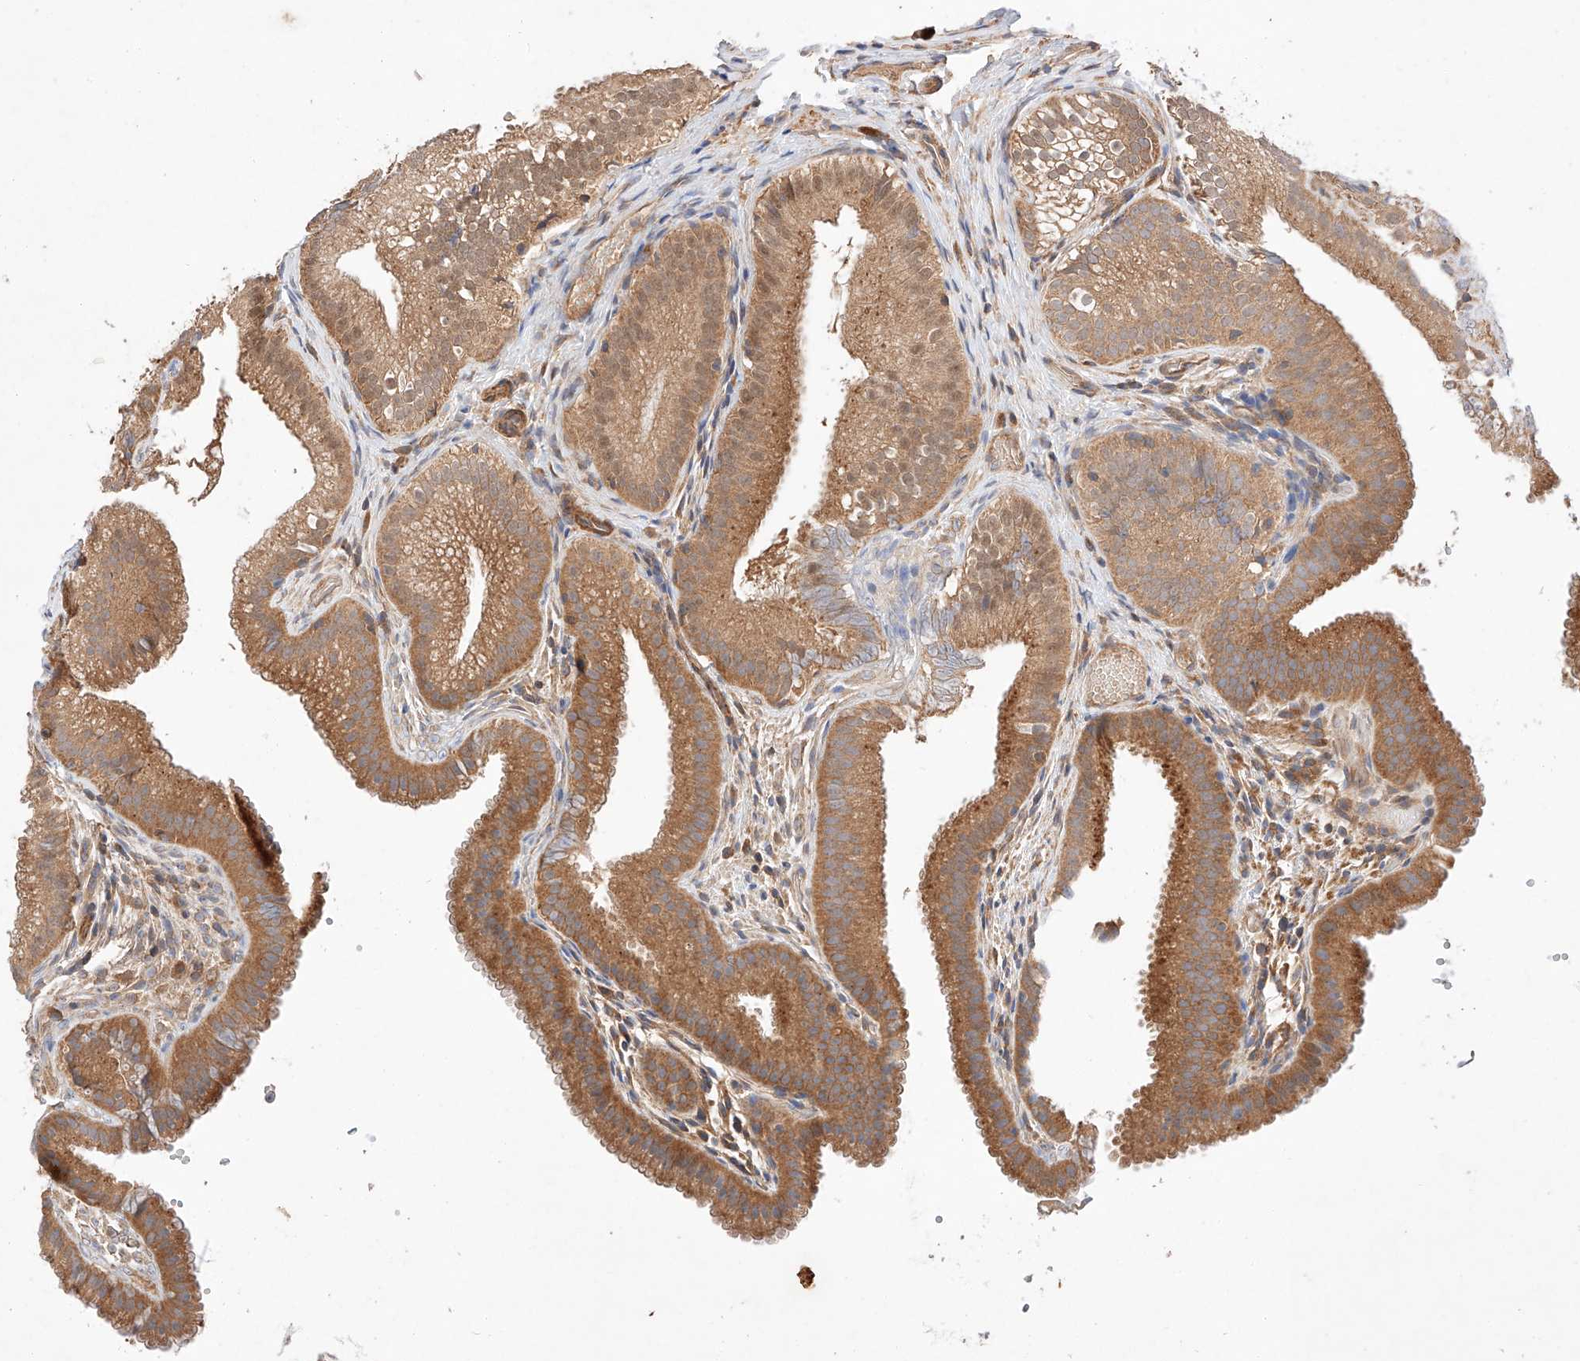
{"staining": {"intensity": "moderate", "quantity": ">75%", "location": "cytoplasmic/membranous"}, "tissue": "gallbladder", "cell_type": "Glandular cells", "image_type": "normal", "snomed": [{"axis": "morphology", "description": "Normal tissue, NOS"}, {"axis": "topography", "description": "Gallbladder"}], "caption": "Immunohistochemical staining of normal gallbladder exhibits >75% levels of moderate cytoplasmic/membranous protein positivity in about >75% of glandular cells.", "gene": "RAB23", "patient": {"sex": "female", "age": 30}}